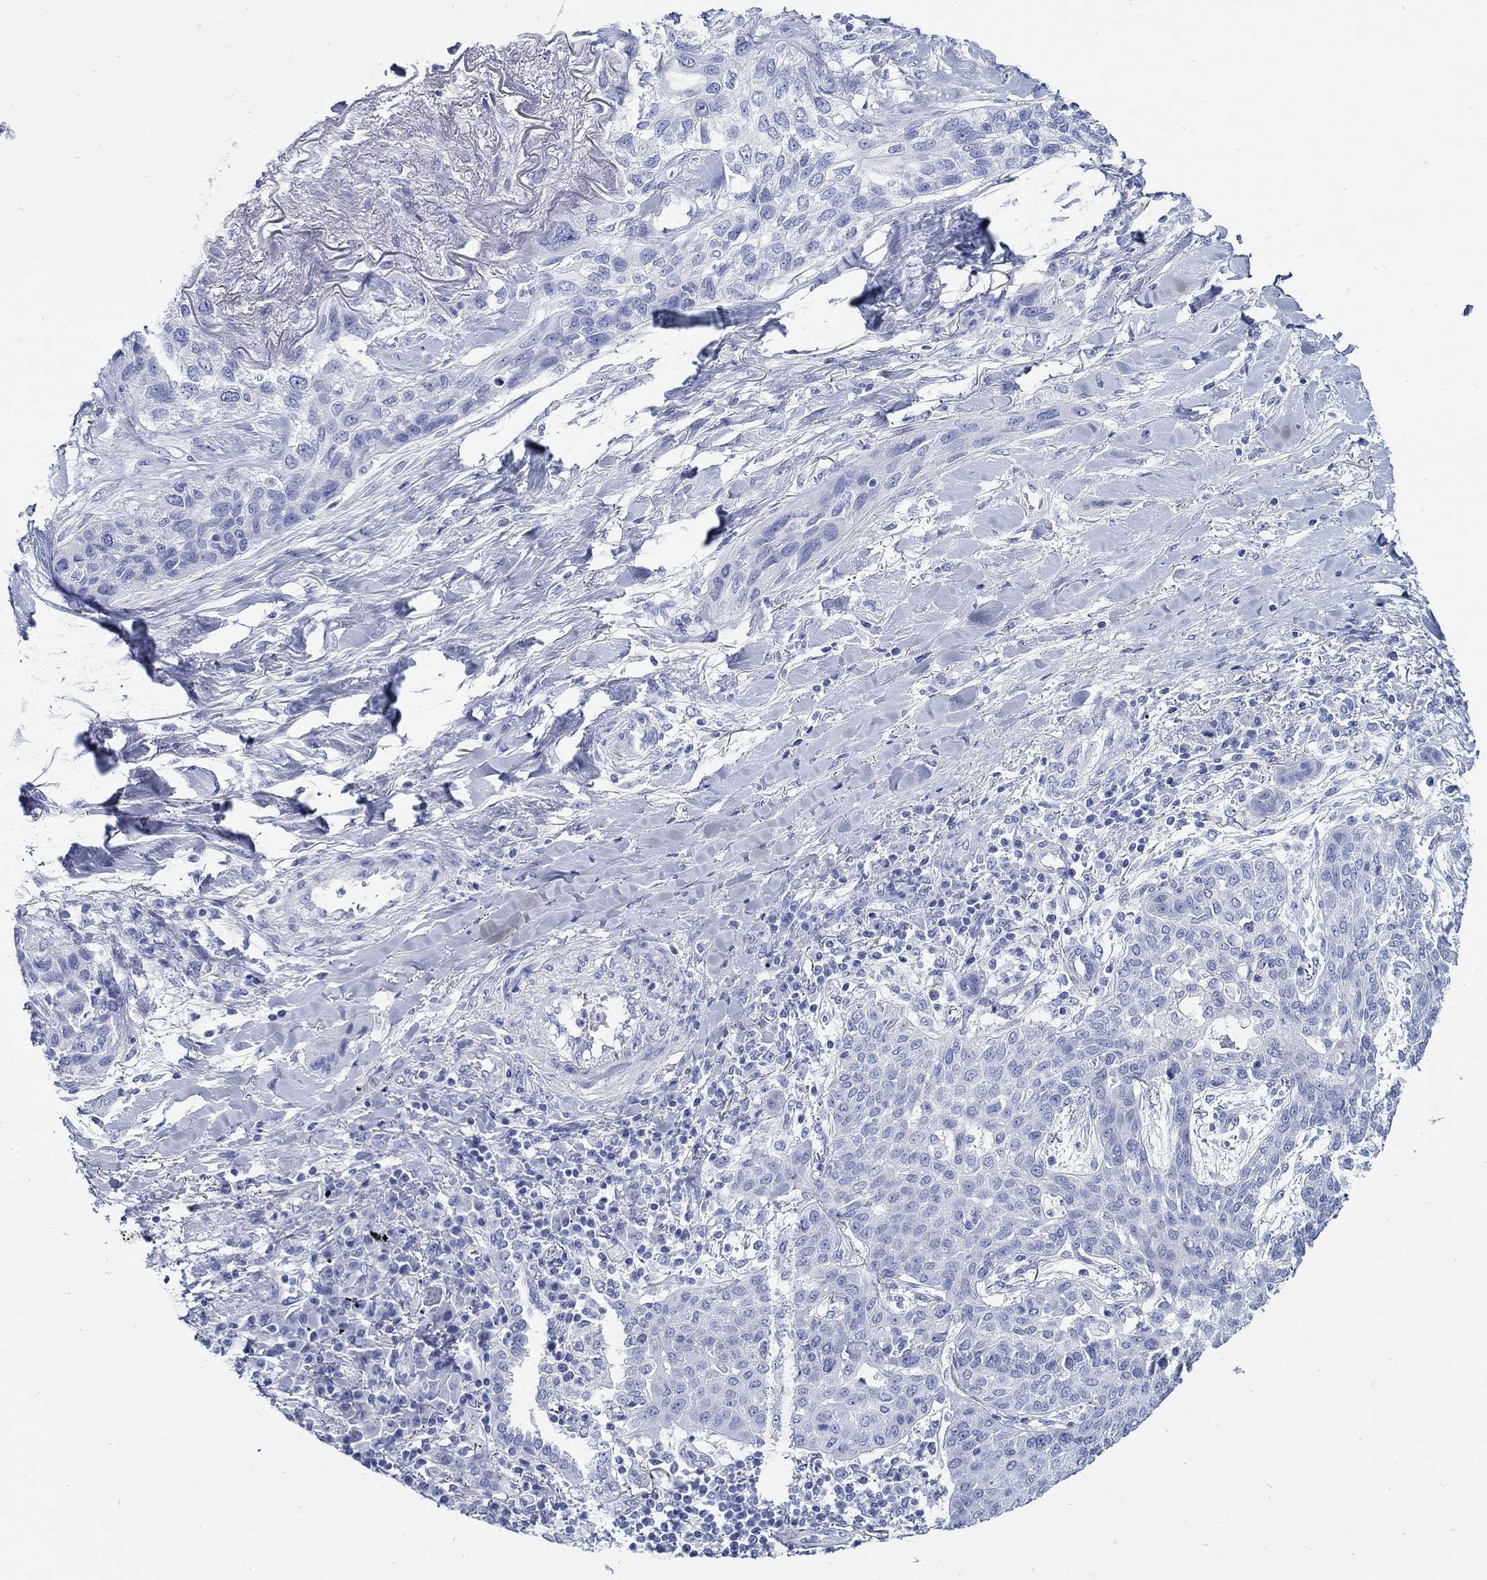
{"staining": {"intensity": "negative", "quantity": "none", "location": "none"}, "tissue": "lung cancer", "cell_type": "Tumor cells", "image_type": "cancer", "snomed": [{"axis": "morphology", "description": "Squamous cell carcinoma, NOS"}, {"axis": "topography", "description": "Lung"}], "caption": "Squamous cell carcinoma (lung) was stained to show a protein in brown. There is no significant staining in tumor cells.", "gene": "RD3L", "patient": {"sex": "female", "age": 70}}